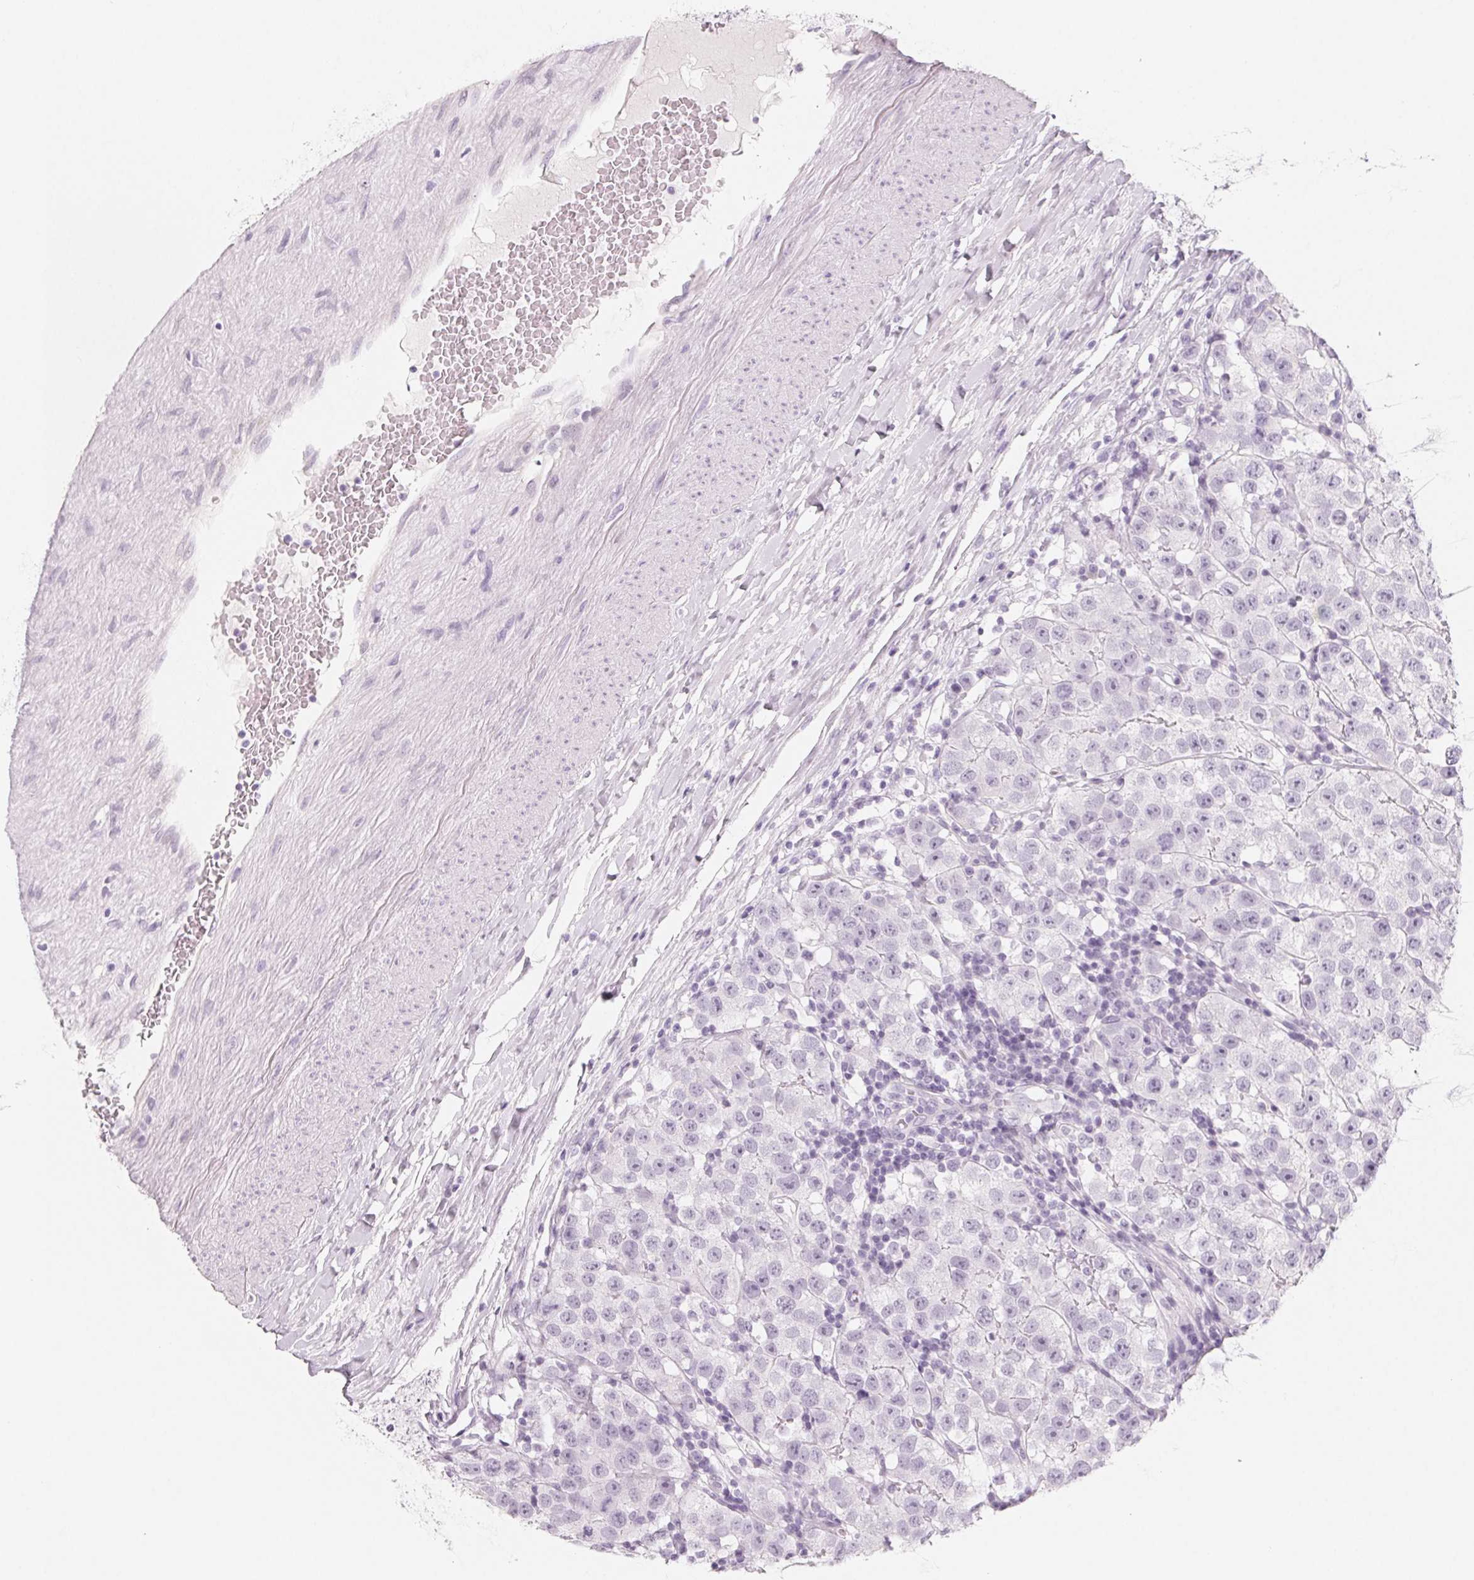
{"staining": {"intensity": "negative", "quantity": "none", "location": "none"}, "tissue": "testis cancer", "cell_type": "Tumor cells", "image_type": "cancer", "snomed": [{"axis": "morphology", "description": "Seminoma, NOS"}, {"axis": "topography", "description": "Testis"}], "caption": "Micrograph shows no protein positivity in tumor cells of testis cancer tissue.", "gene": "SH3GL2", "patient": {"sex": "male", "age": 34}}